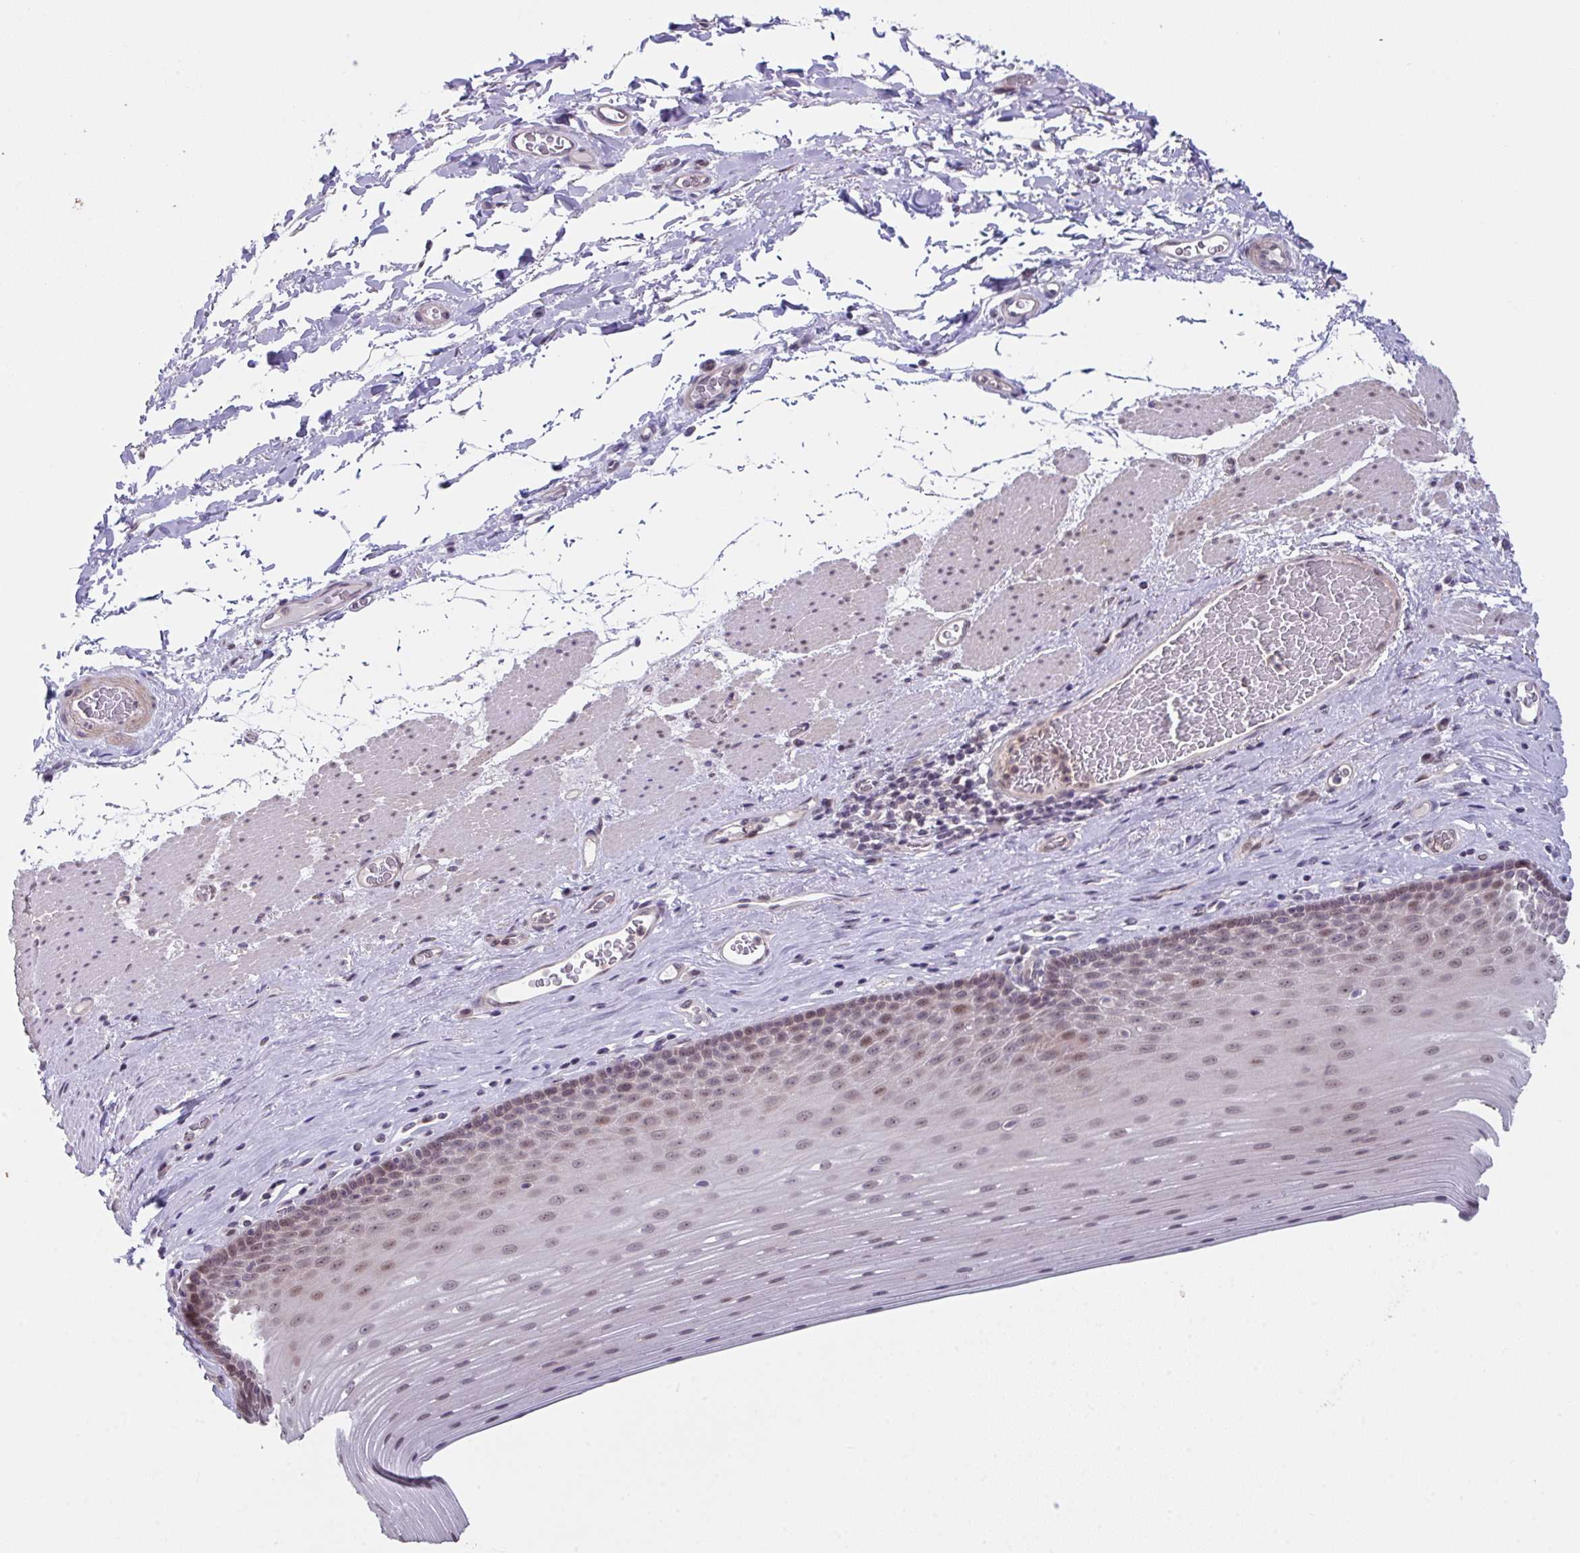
{"staining": {"intensity": "moderate", "quantity": "25%-75%", "location": "nuclear"}, "tissue": "esophagus", "cell_type": "Squamous epithelial cells", "image_type": "normal", "snomed": [{"axis": "morphology", "description": "Normal tissue, NOS"}, {"axis": "topography", "description": "Esophagus"}], "caption": "A brown stain labels moderate nuclear positivity of a protein in squamous epithelial cells of unremarkable esophagus.", "gene": "RBM18", "patient": {"sex": "male", "age": 62}}